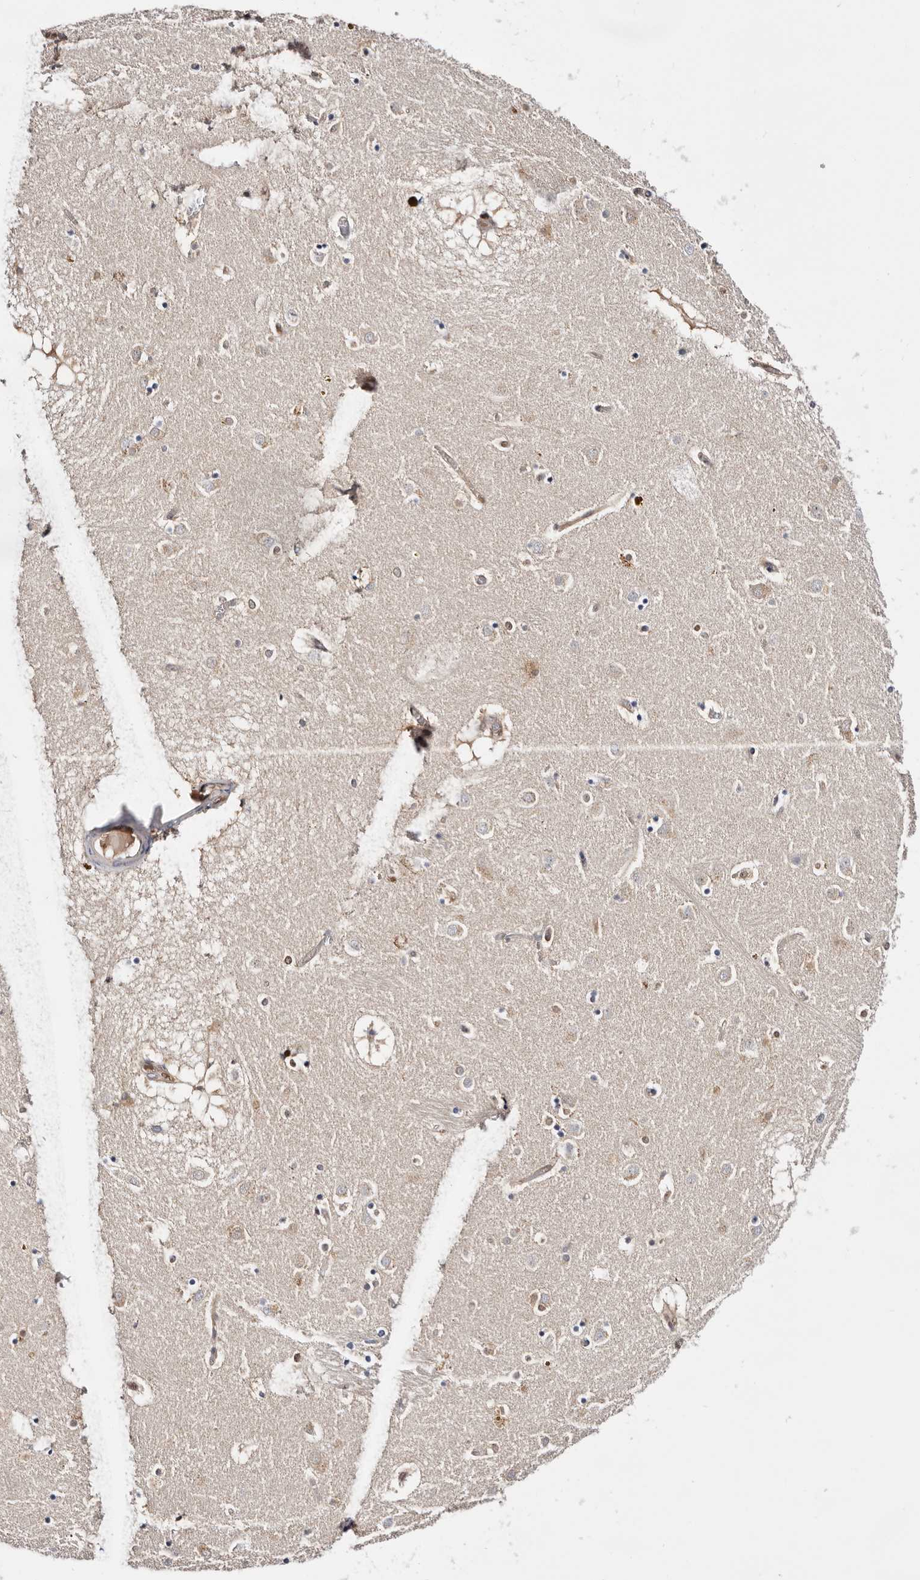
{"staining": {"intensity": "negative", "quantity": "none", "location": "none"}, "tissue": "caudate", "cell_type": "Glial cells", "image_type": "normal", "snomed": [{"axis": "morphology", "description": "Normal tissue, NOS"}, {"axis": "topography", "description": "Lateral ventricle wall"}], "caption": "The histopathology image shows no significant staining in glial cells of caudate.", "gene": "TP53I3", "patient": {"sex": "male", "age": 70}}